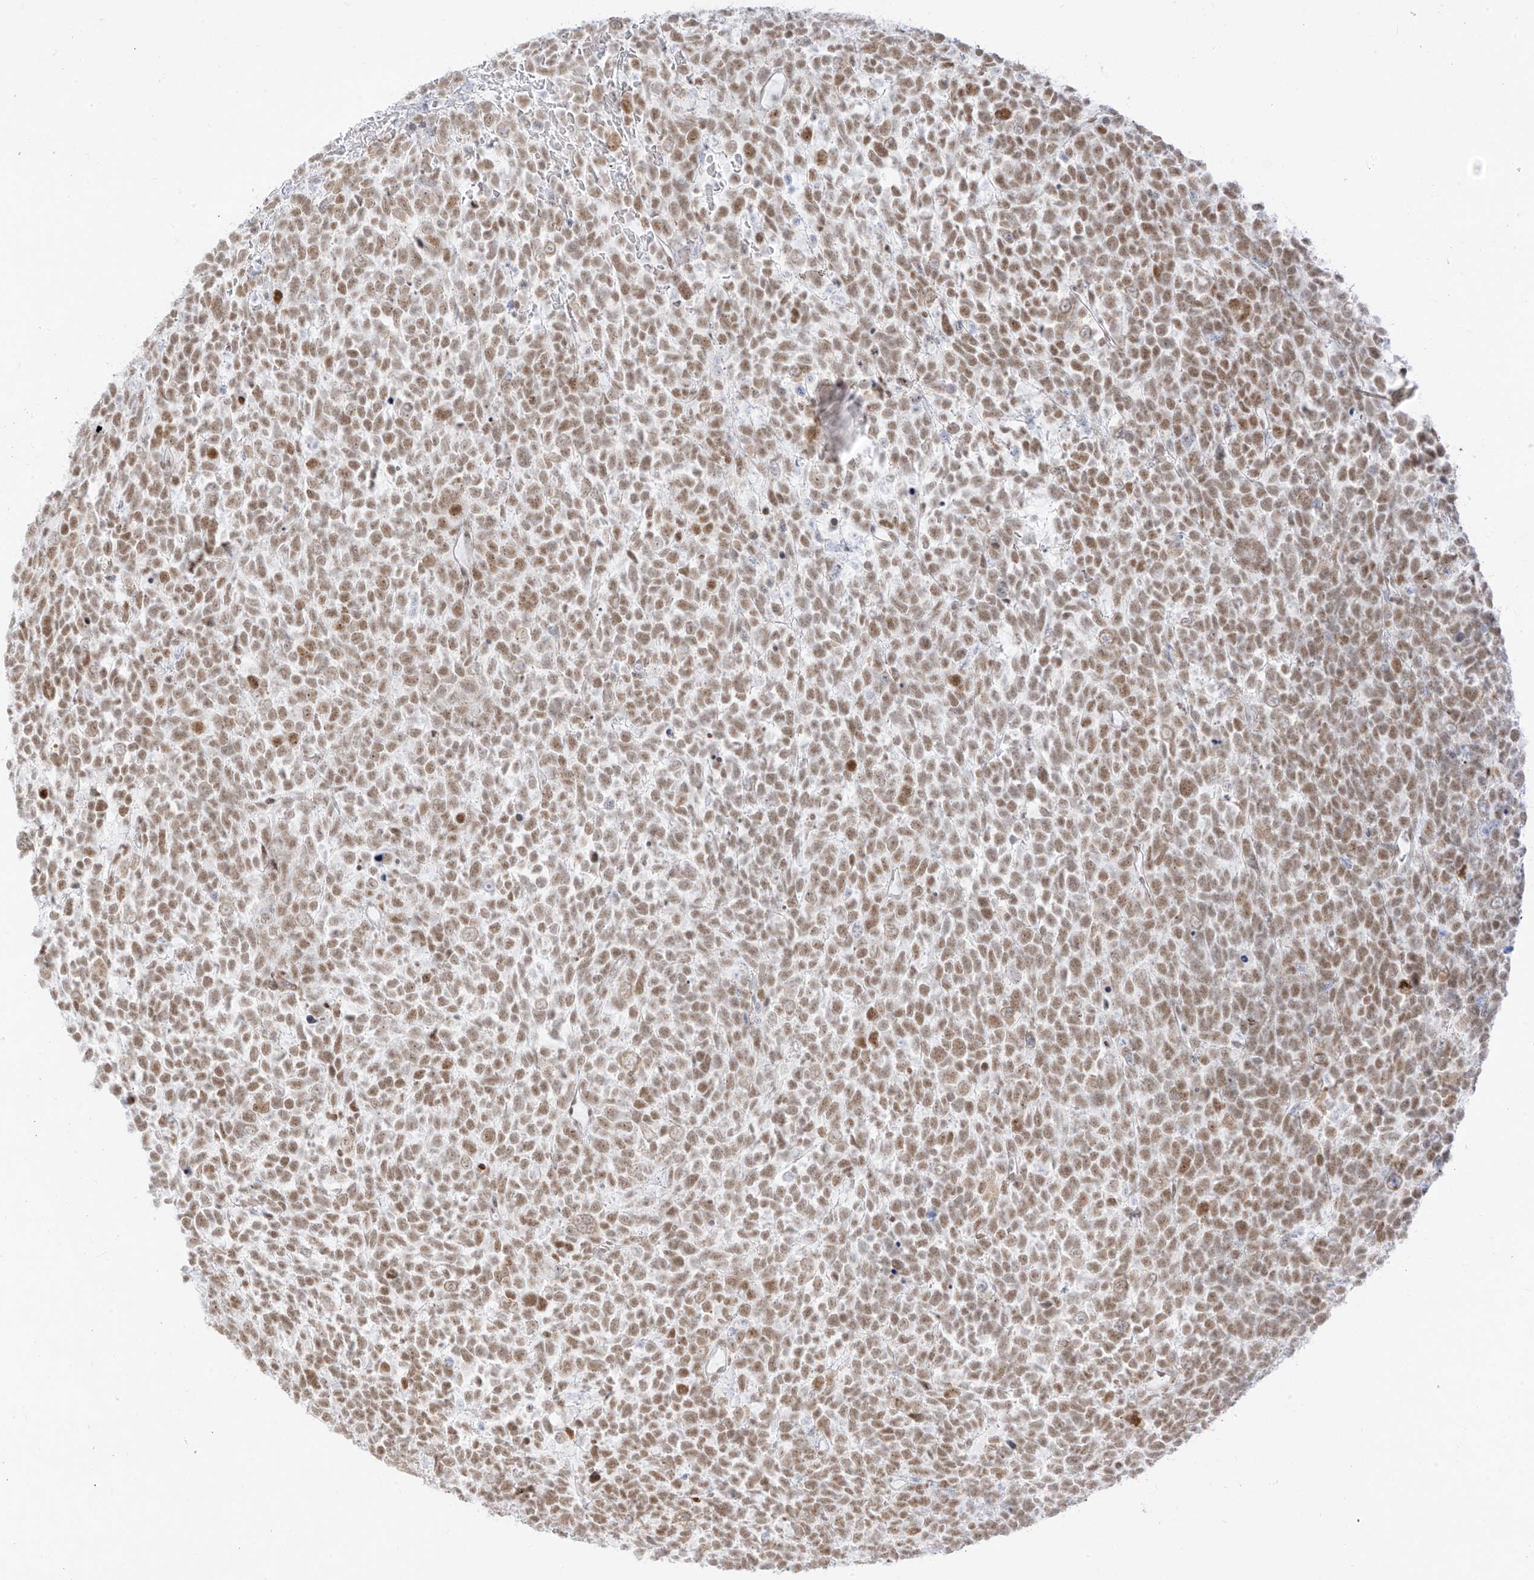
{"staining": {"intensity": "moderate", "quantity": ">75%", "location": "nuclear"}, "tissue": "urothelial cancer", "cell_type": "Tumor cells", "image_type": "cancer", "snomed": [{"axis": "morphology", "description": "Urothelial carcinoma, High grade"}, {"axis": "topography", "description": "Urinary bladder"}], "caption": "Tumor cells display medium levels of moderate nuclear staining in about >75% of cells in urothelial cancer. The staining was performed using DAB to visualize the protein expression in brown, while the nuclei were stained in blue with hematoxylin (Magnification: 20x).", "gene": "SUPT5H", "patient": {"sex": "female", "age": 82}}